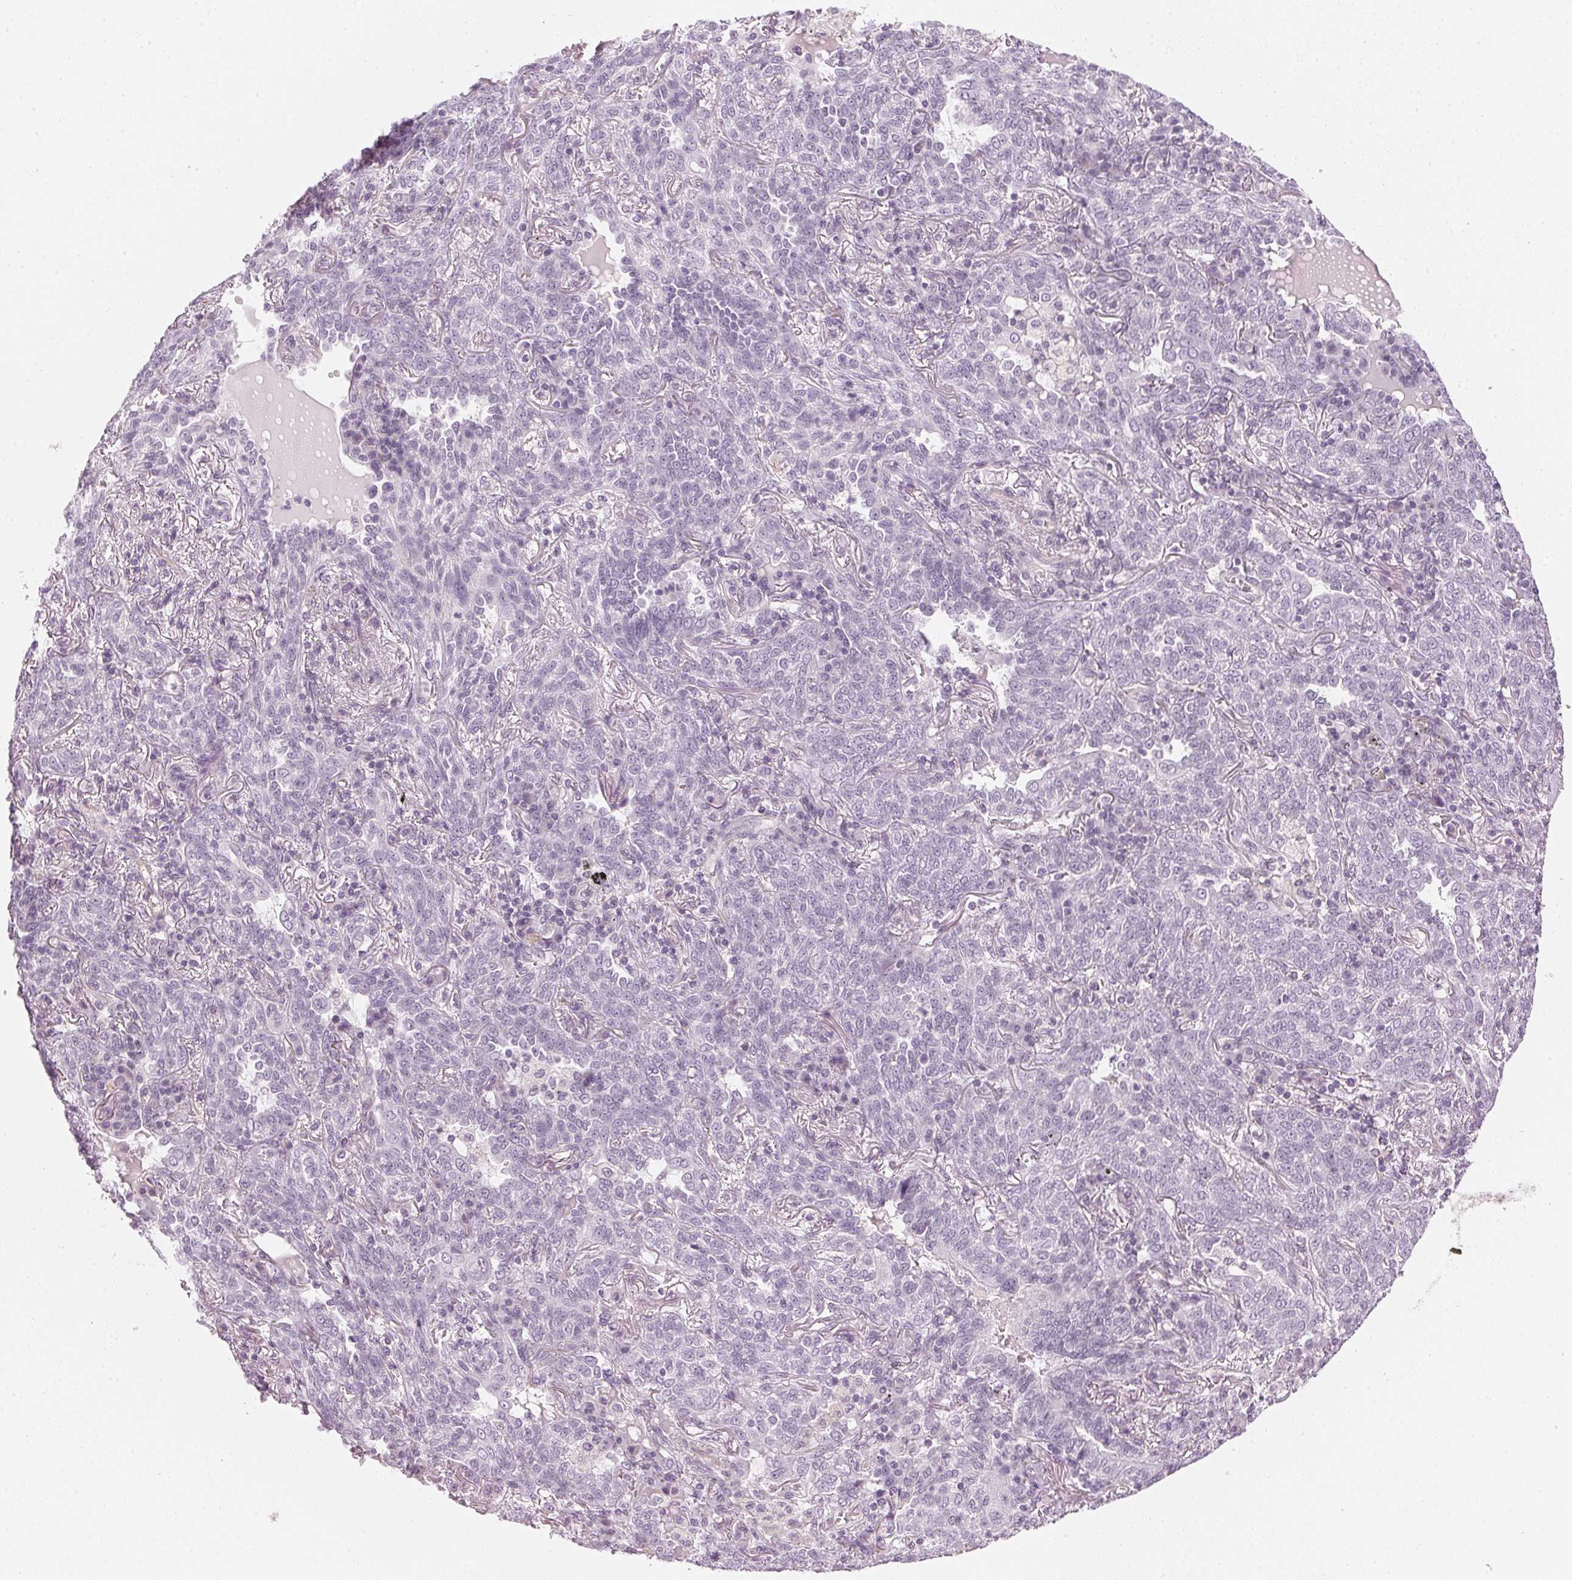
{"staining": {"intensity": "negative", "quantity": "none", "location": "none"}, "tissue": "lung cancer", "cell_type": "Tumor cells", "image_type": "cancer", "snomed": [{"axis": "morphology", "description": "Squamous cell carcinoma, NOS"}, {"axis": "topography", "description": "Lung"}], "caption": "DAB immunohistochemical staining of squamous cell carcinoma (lung) displays no significant positivity in tumor cells.", "gene": "APLP1", "patient": {"sex": "female", "age": 70}}